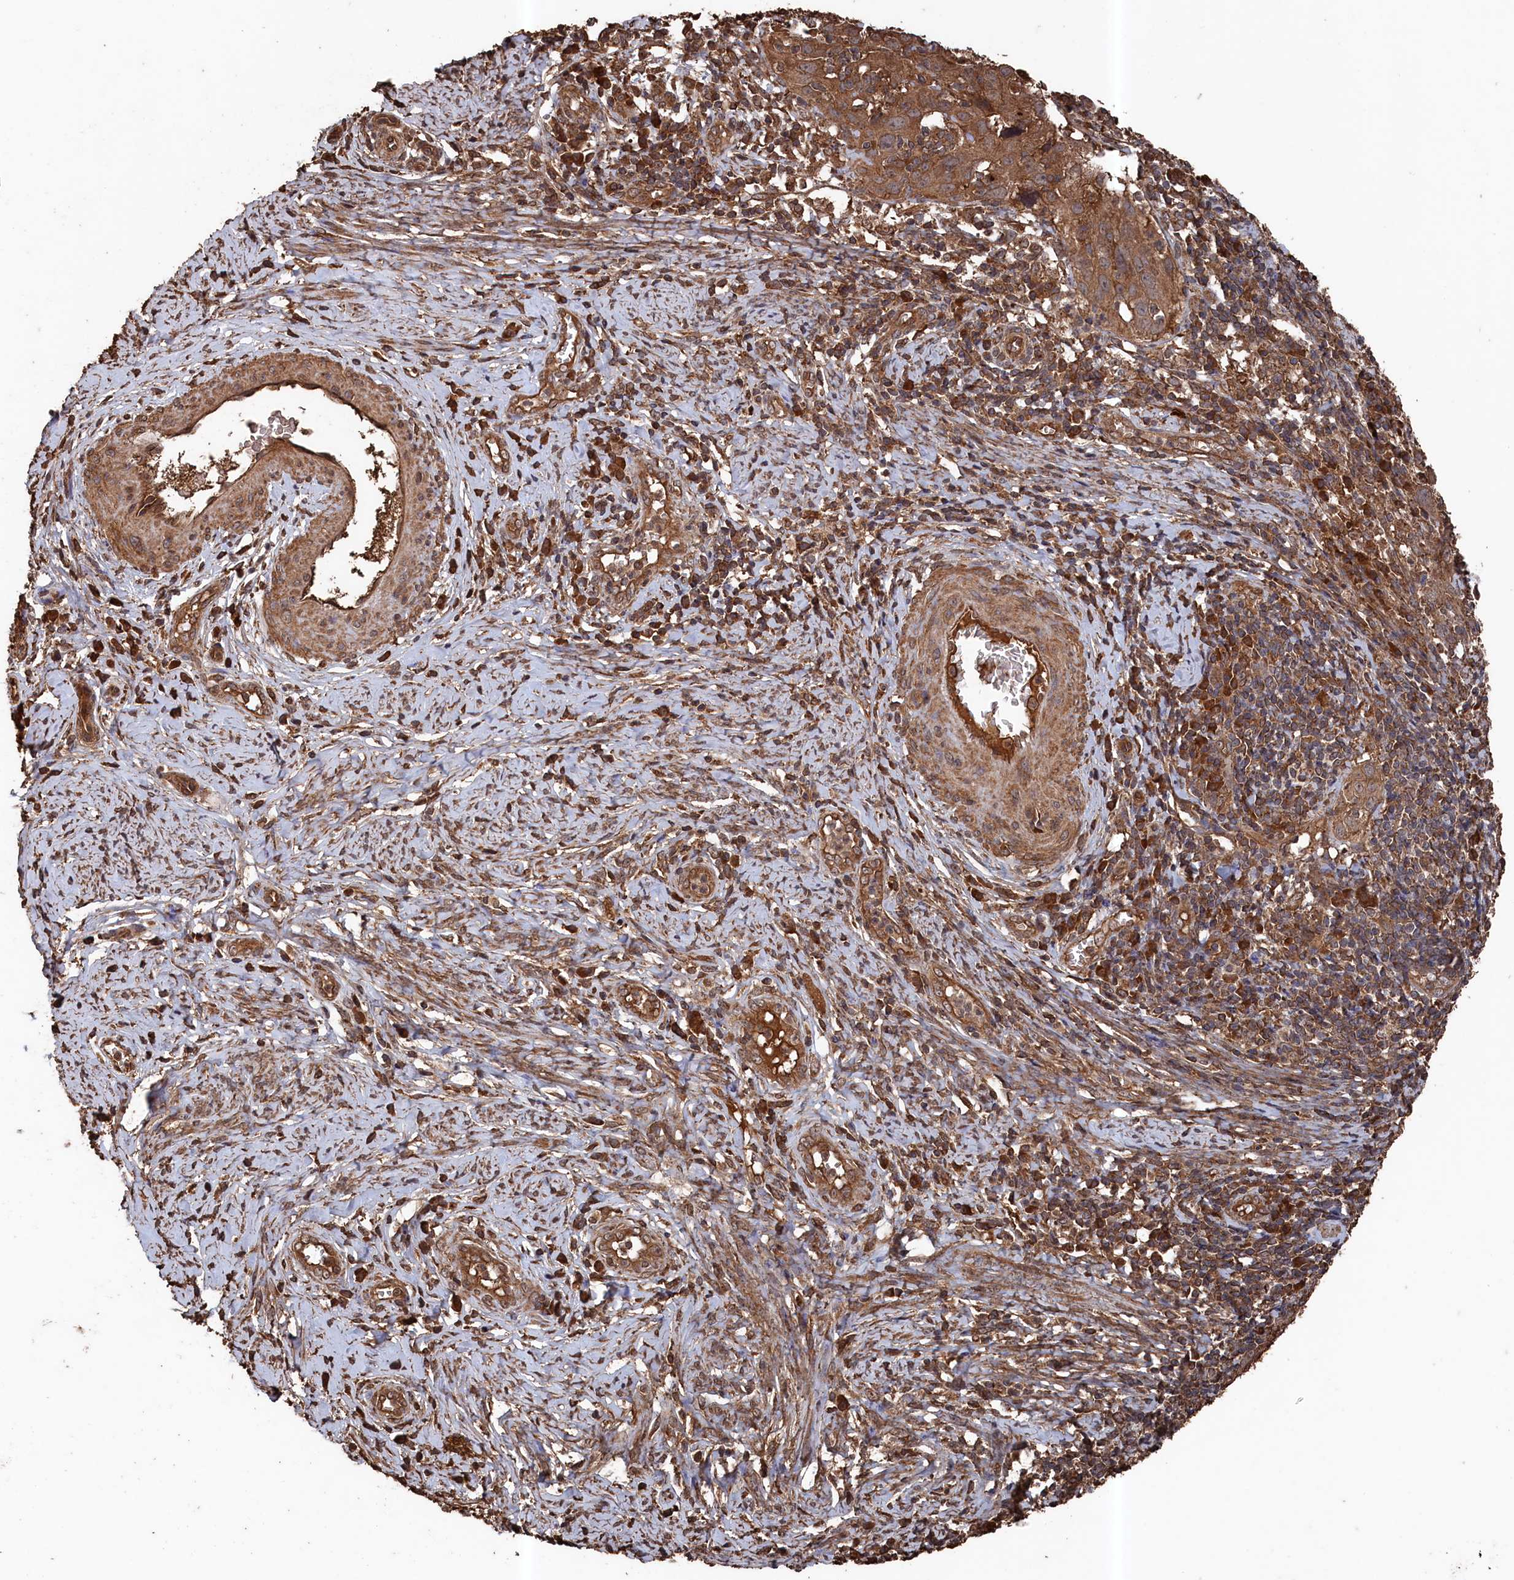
{"staining": {"intensity": "moderate", "quantity": ">75%", "location": "cytoplasmic/membranous"}, "tissue": "cervical cancer", "cell_type": "Tumor cells", "image_type": "cancer", "snomed": [{"axis": "morphology", "description": "Normal tissue, NOS"}, {"axis": "morphology", "description": "Squamous cell carcinoma, NOS"}, {"axis": "topography", "description": "Cervix"}], "caption": "About >75% of tumor cells in cervical cancer exhibit moderate cytoplasmic/membranous protein expression as visualized by brown immunohistochemical staining.", "gene": "SNX33", "patient": {"sex": "female", "age": 31}}